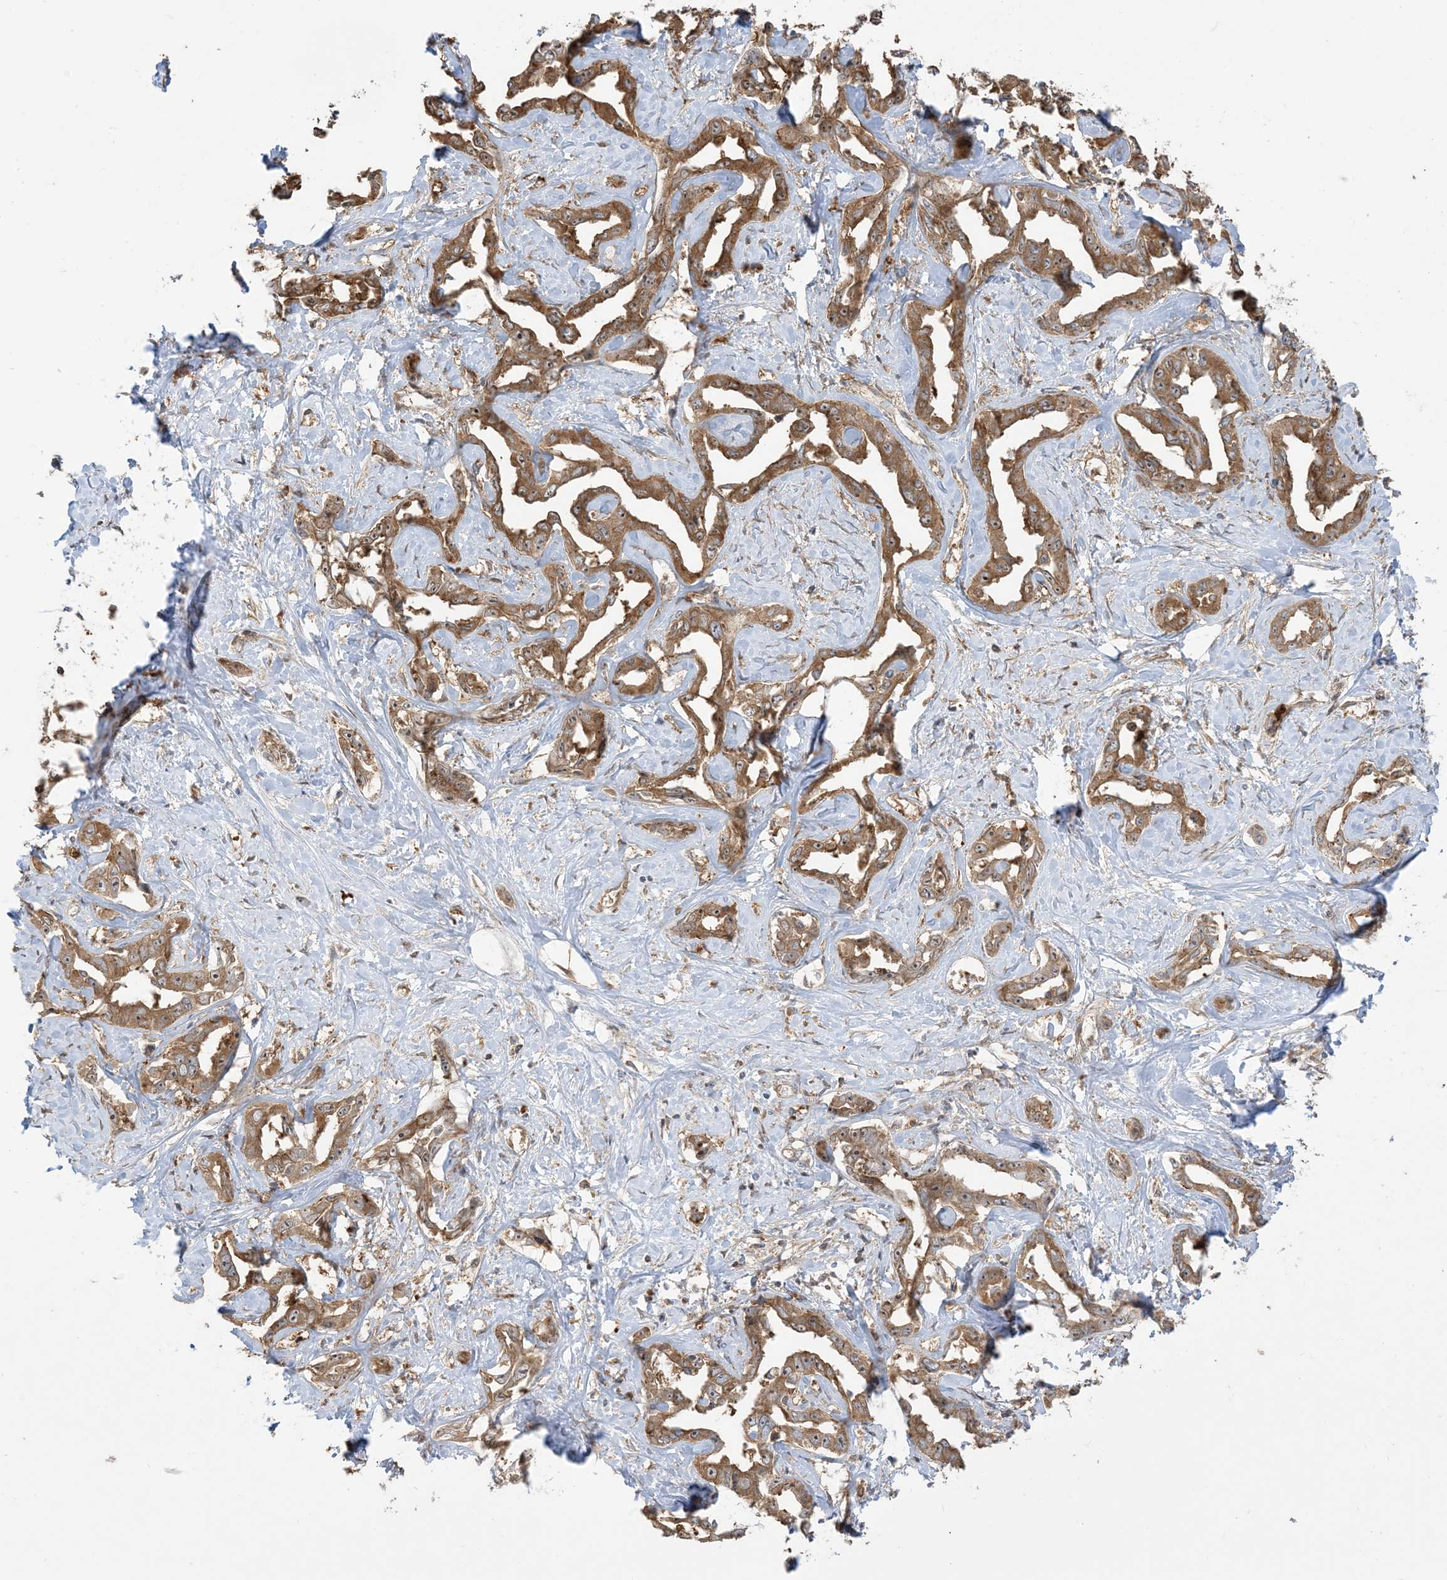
{"staining": {"intensity": "moderate", "quantity": ">75%", "location": "cytoplasmic/membranous,nuclear"}, "tissue": "liver cancer", "cell_type": "Tumor cells", "image_type": "cancer", "snomed": [{"axis": "morphology", "description": "Cholangiocarcinoma"}, {"axis": "topography", "description": "Liver"}], "caption": "Tumor cells exhibit medium levels of moderate cytoplasmic/membranous and nuclear staining in approximately >75% of cells in cholangiocarcinoma (liver). The protein of interest is shown in brown color, while the nuclei are stained blue.", "gene": "SRP72", "patient": {"sex": "male", "age": 59}}